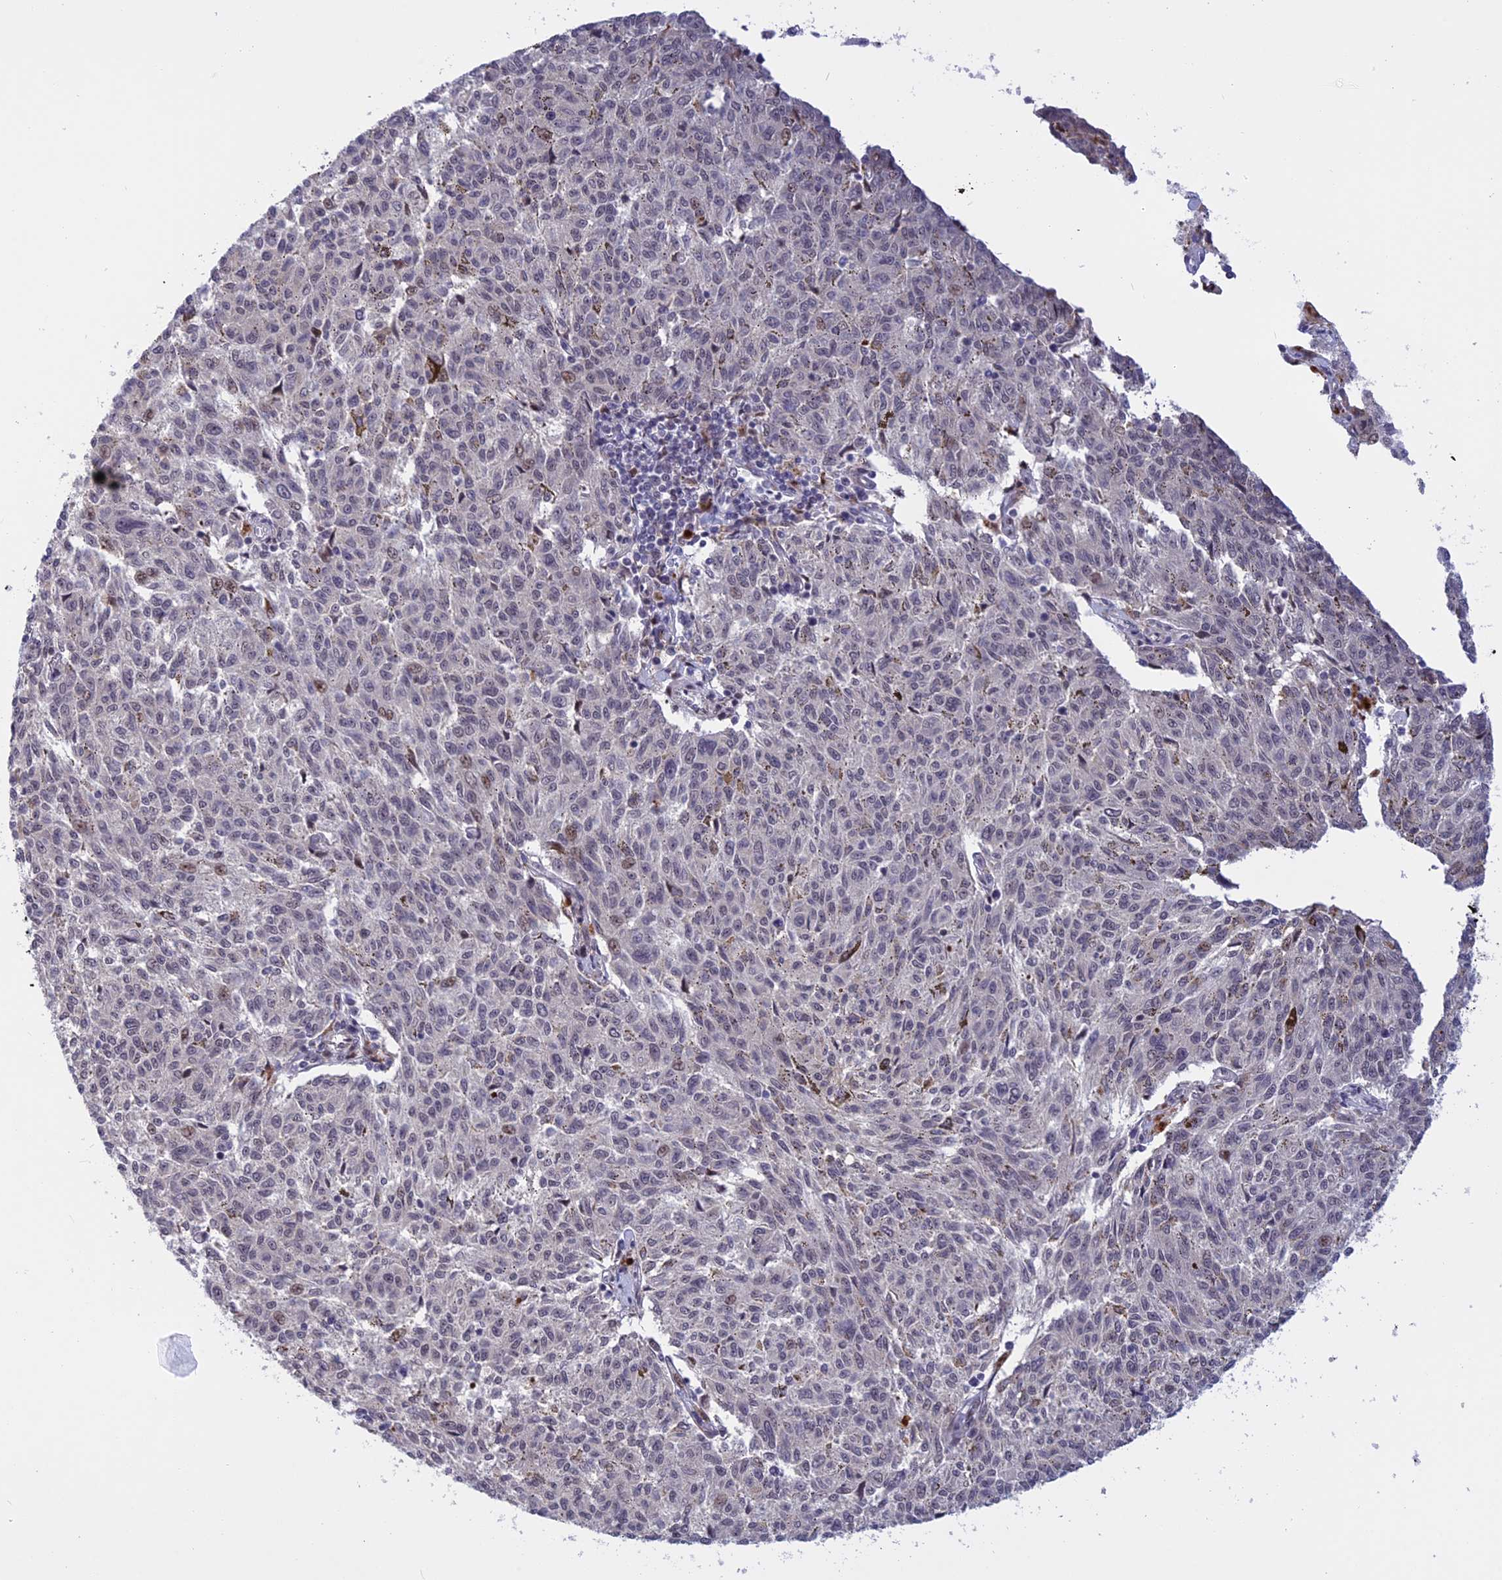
{"staining": {"intensity": "negative", "quantity": "none", "location": "none"}, "tissue": "melanoma", "cell_type": "Tumor cells", "image_type": "cancer", "snomed": [{"axis": "morphology", "description": "Malignant melanoma, NOS"}, {"axis": "topography", "description": "Skin"}], "caption": "Immunohistochemical staining of human melanoma demonstrates no significant expression in tumor cells.", "gene": "POLR2C", "patient": {"sex": "female", "age": 72}}